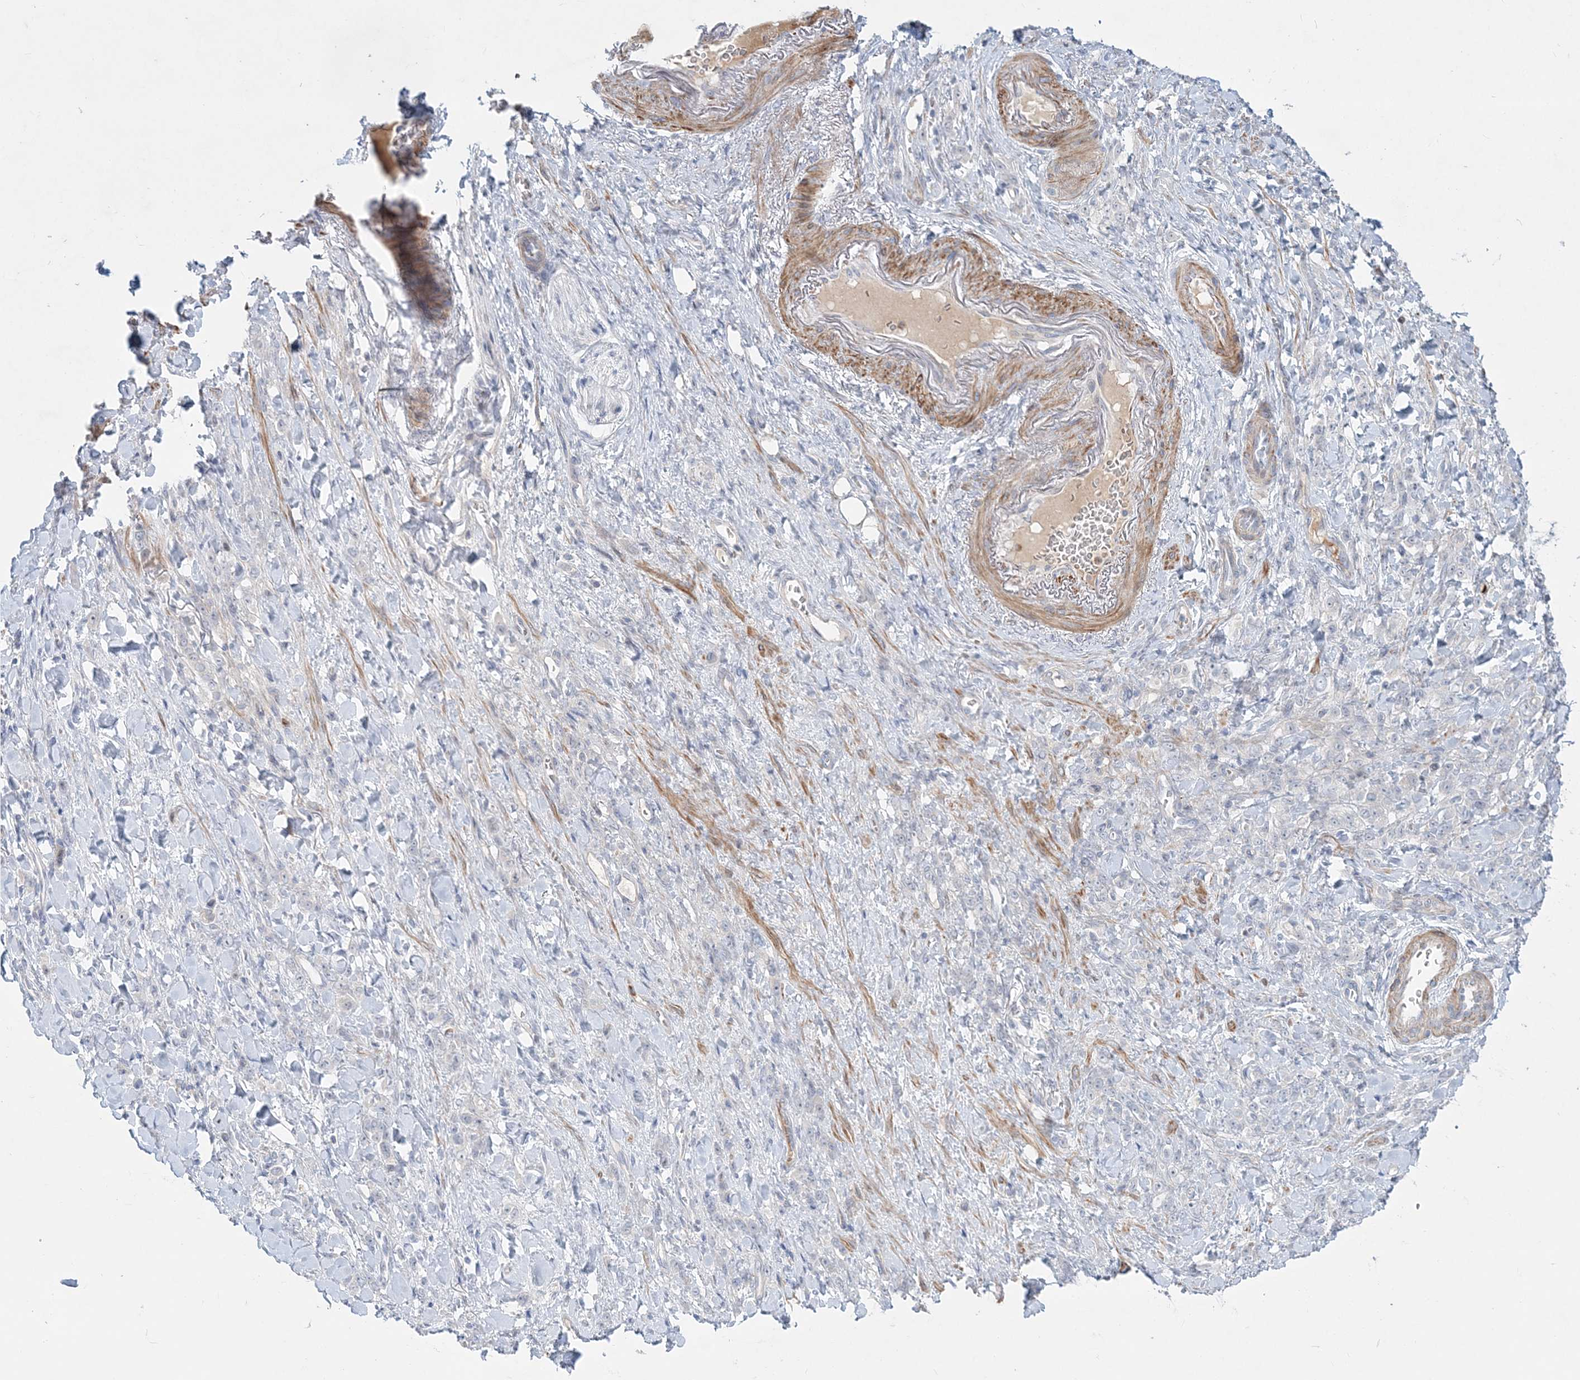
{"staining": {"intensity": "negative", "quantity": "none", "location": "none"}, "tissue": "stomach cancer", "cell_type": "Tumor cells", "image_type": "cancer", "snomed": [{"axis": "morphology", "description": "Normal tissue, NOS"}, {"axis": "morphology", "description": "Adenocarcinoma, NOS"}, {"axis": "topography", "description": "Stomach"}], "caption": "A high-resolution histopathology image shows immunohistochemistry (IHC) staining of stomach cancer, which demonstrates no significant staining in tumor cells.", "gene": "DNAH5", "patient": {"sex": "male", "age": 82}}